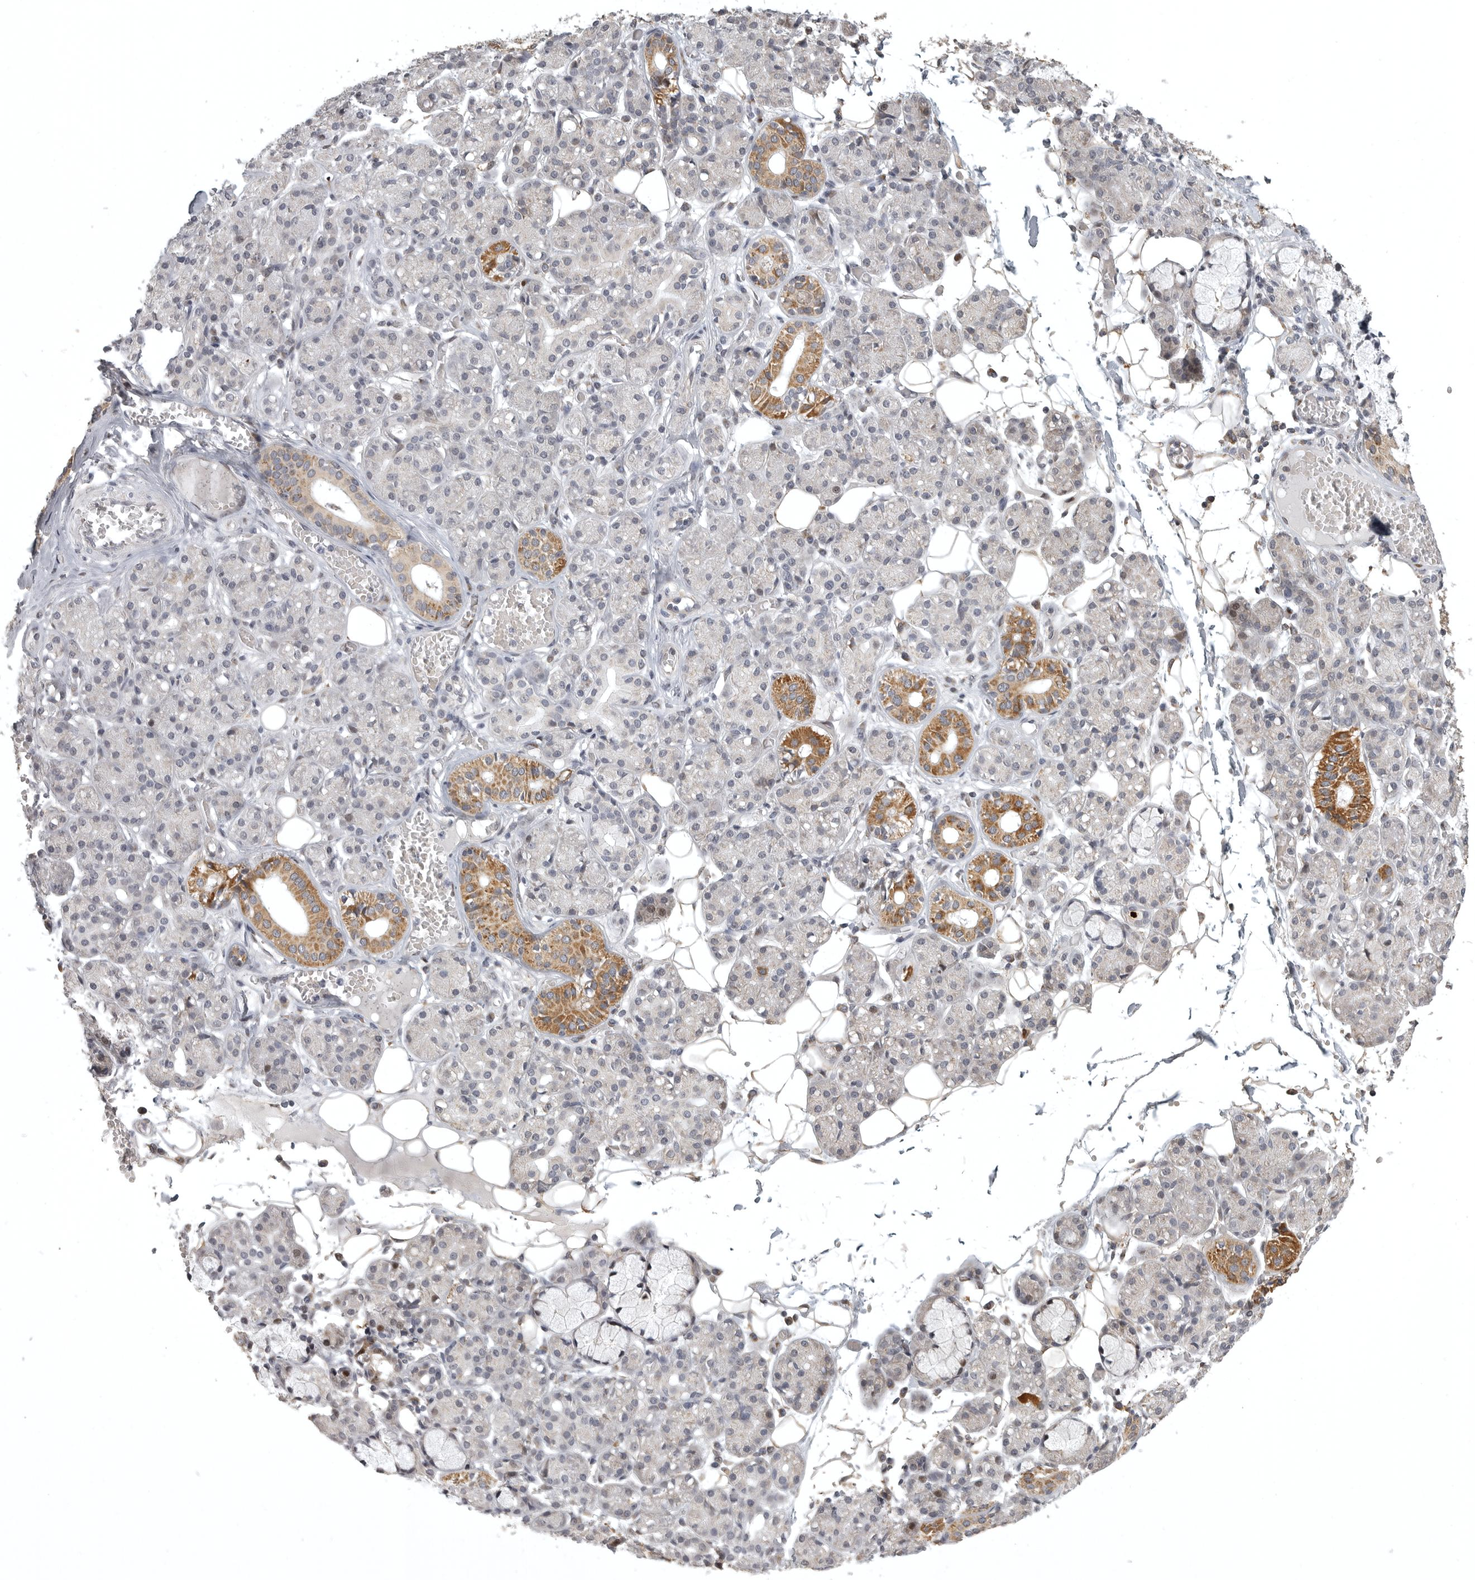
{"staining": {"intensity": "moderate", "quantity": "<25%", "location": "cytoplasmic/membranous"}, "tissue": "salivary gland", "cell_type": "Glandular cells", "image_type": "normal", "snomed": [{"axis": "morphology", "description": "Normal tissue, NOS"}, {"axis": "topography", "description": "Salivary gland"}], "caption": "Immunohistochemical staining of benign salivary gland shows low levels of moderate cytoplasmic/membranous expression in approximately <25% of glandular cells.", "gene": "POLE2", "patient": {"sex": "male", "age": 63}}